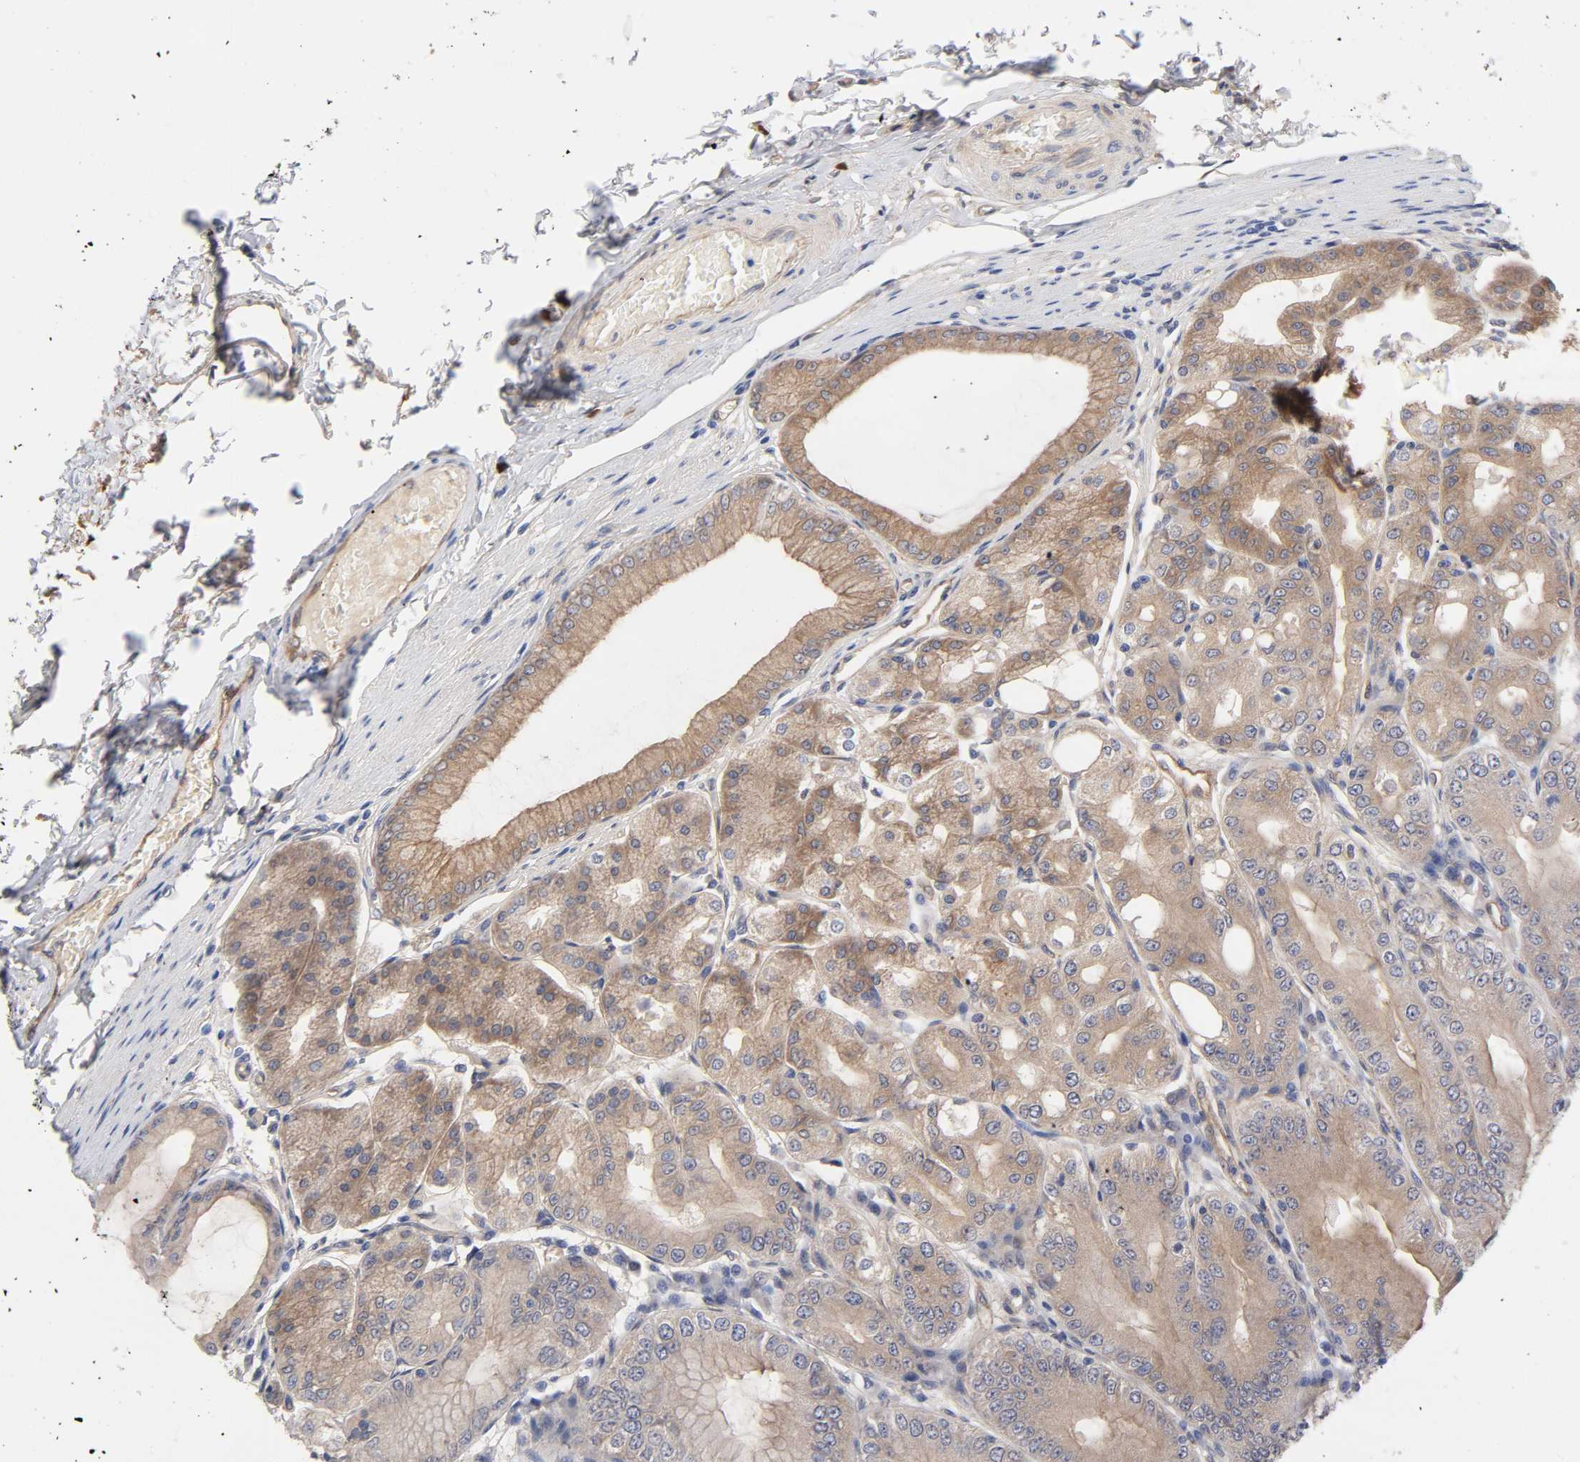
{"staining": {"intensity": "moderate", "quantity": "25%-75%", "location": "cytoplasmic/membranous"}, "tissue": "stomach", "cell_type": "Glandular cells", "image_type": "normal", "snomed": [{"axis": "morphology", "description": "Normal tissue, NOS"}, {"axis": "topography", "description": "Stomach, lower"}], "caption": "Immunohistochemical staining of unremarkable stomach reveals medium levels of moderate cytoplasmic/membranous staining in approximately 25%-75% of glandular cells. Nuclei are stained in blue.", "gene": "RAB13", "patient": {"sex": "male", "age": 71}}